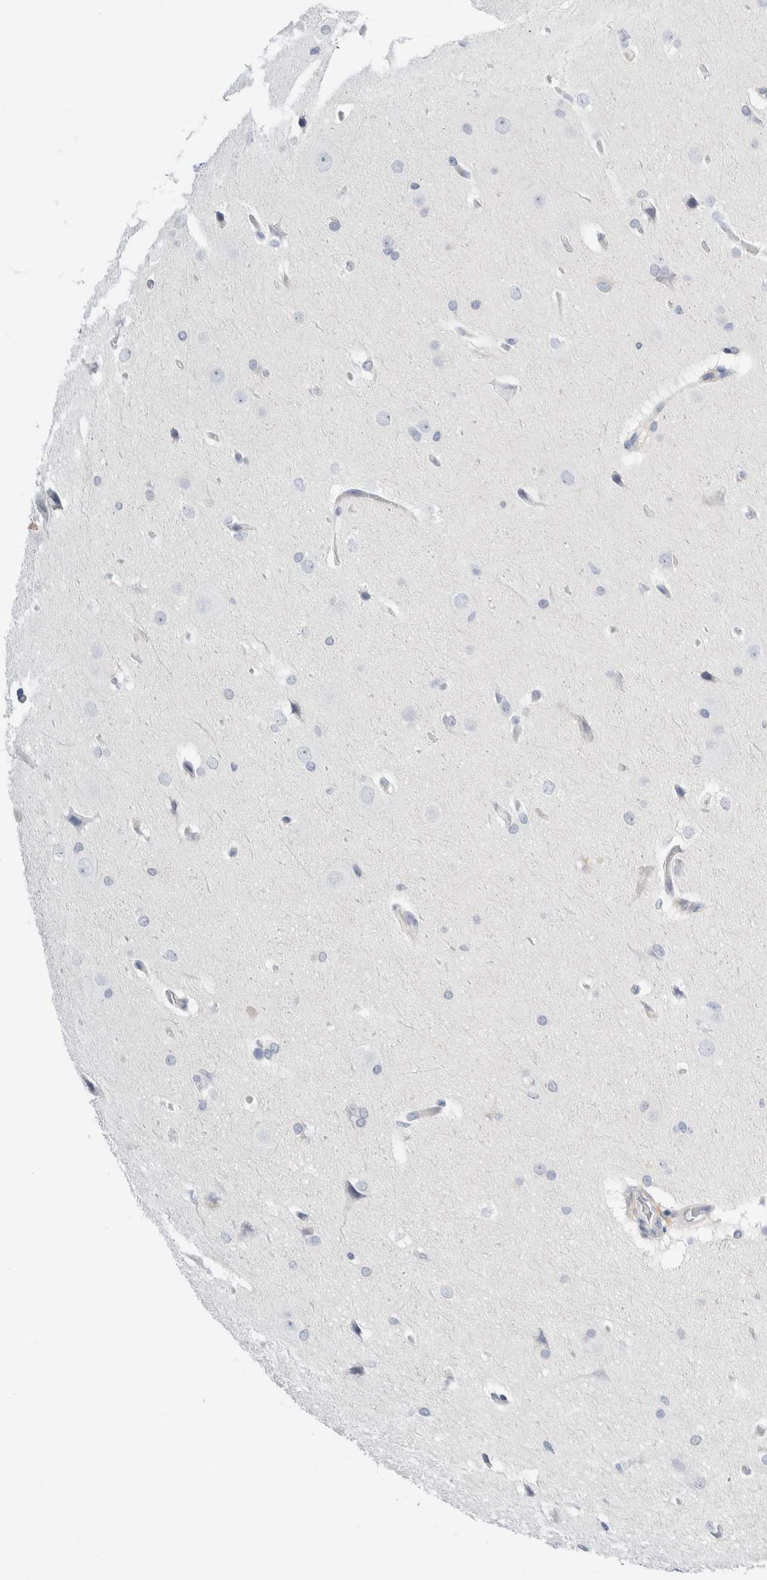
{"staining": {"intensity": "negative", "quantity": "none", "location": "none"}, "tissue": "glioma", "cell_type": "Tumor cells", "image_type": "cancer", "snomed": [{"axis": "morphology", "description": "Glioma, malignant, Low grade"}, {"axis": "topography", "description": "Brain"}], "caption": "A photomicrograph of low-grade glioma (malignant) stained for a protein shows no brown staining in tumor cells.", "gene": "ADAM30", "patient": {"sex": "female", "age": 37}}